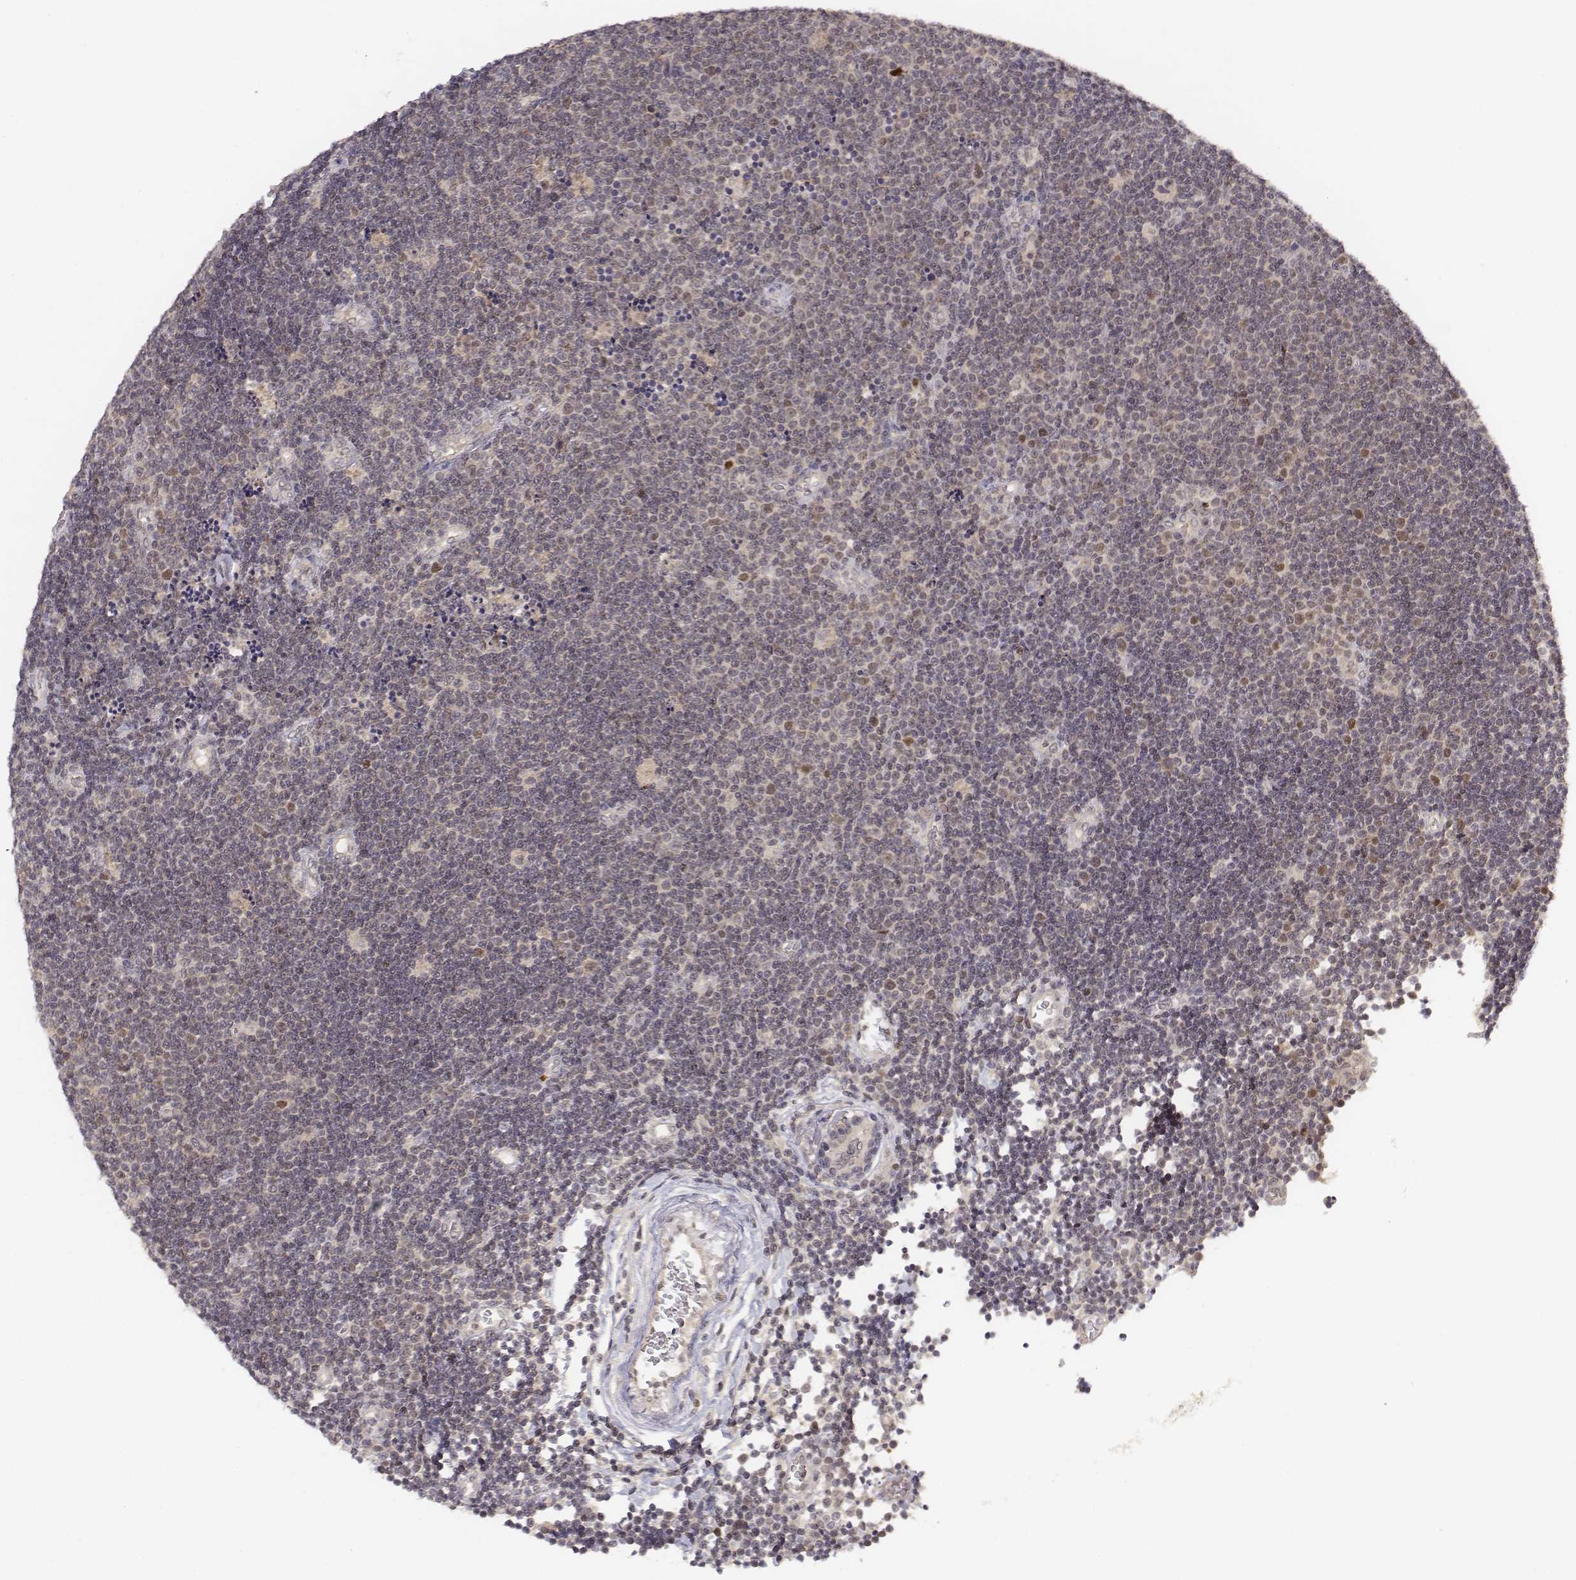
{"staining": {"intensity": "weak", "quantity": "<25%", "location": "nuclear"}, "tissue": "lymphoma", "cell_type": "Tumor cells", "image_type": "cancer", "snomed": [{"axis": "morphology", "description": "Malignant lymphoma, non-Hodgkin's type, Low grade"}, {"axis": "topography", "description": "Brain"}], "caption": "Immunohistochemical staining of human malignant lymphoma, non-Hodgkin's type (low-grade) reveals no significant staining in tumor cells.", "gene": "FANCD2", "patient": {"sex": "female", "age": 66}}